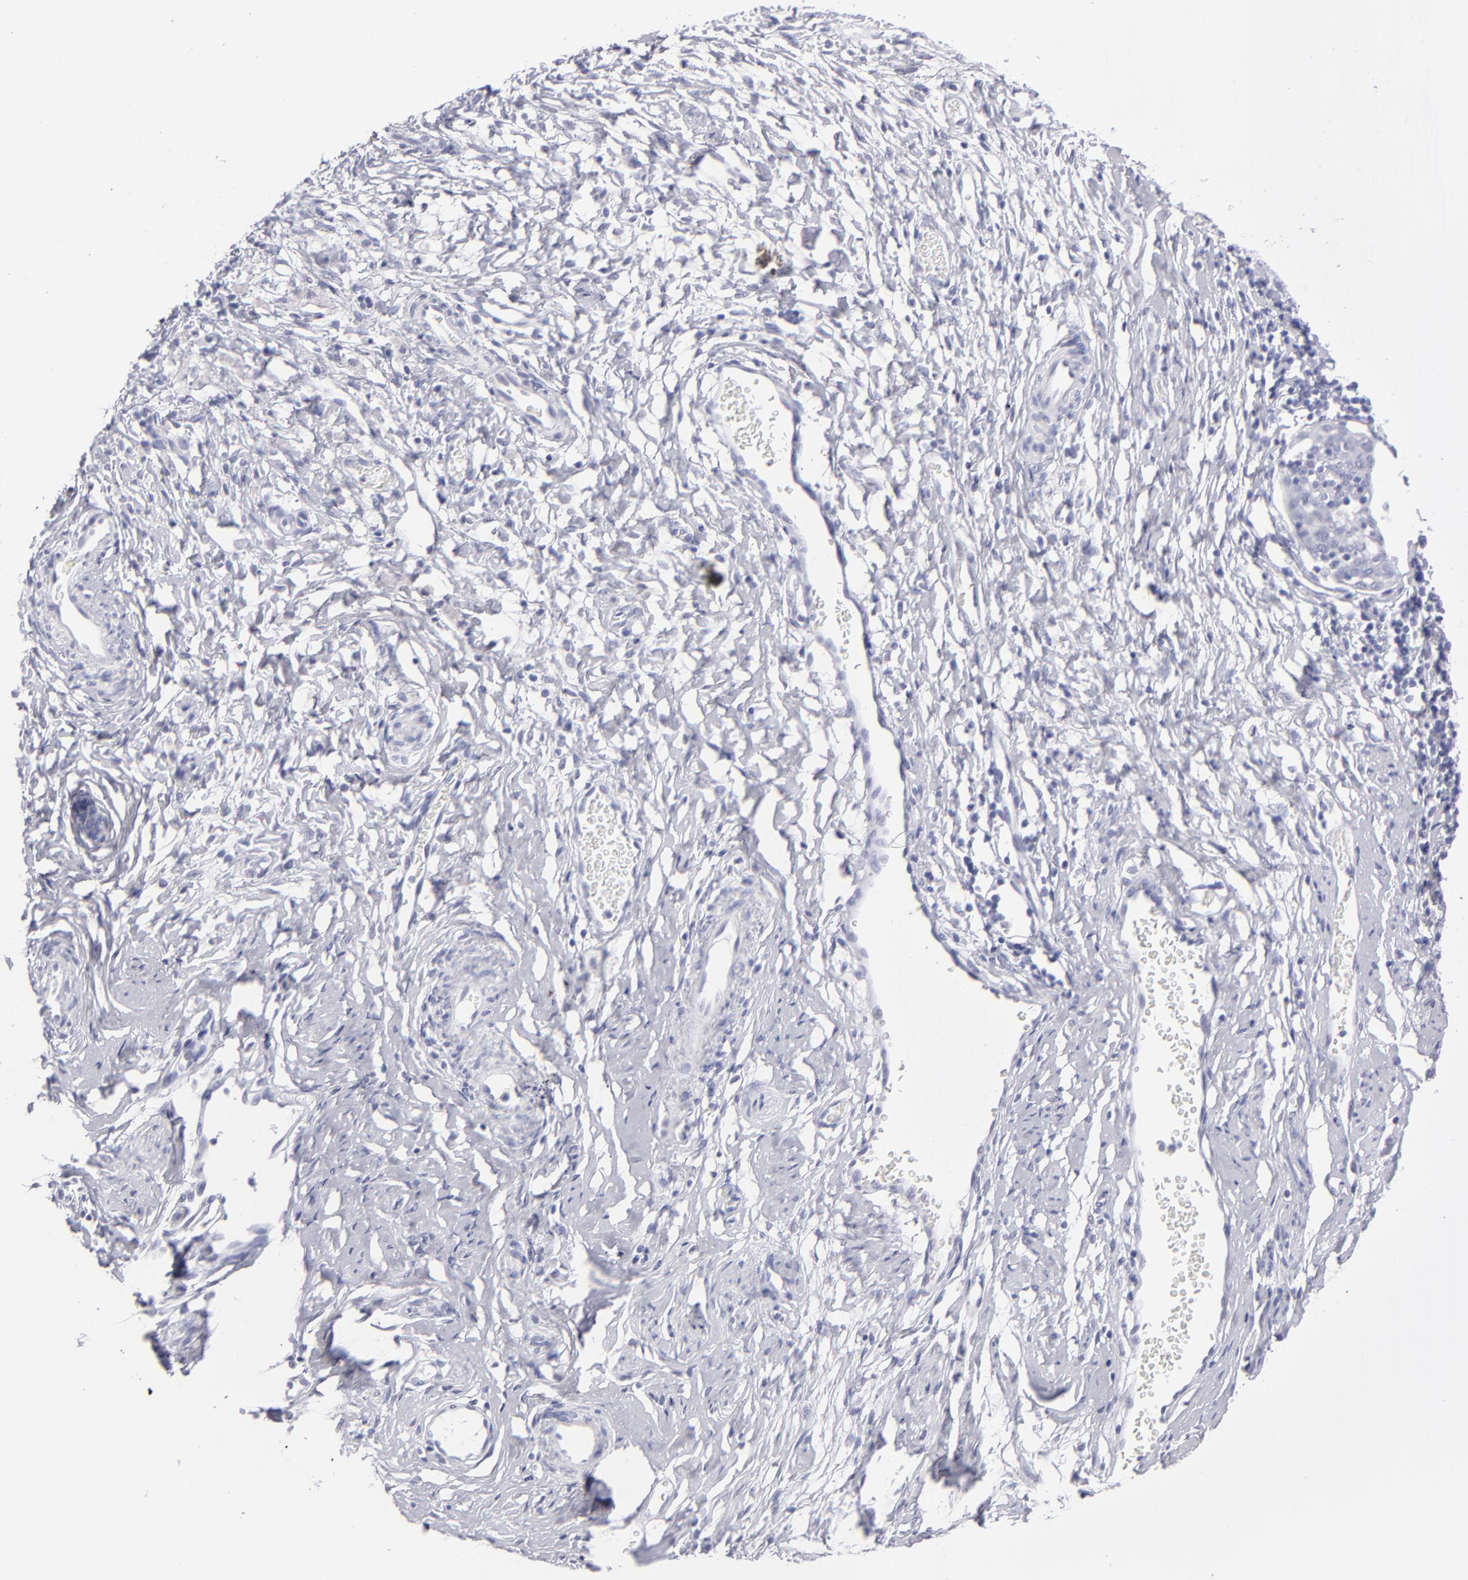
{"staining": {"intensity": "negative", "quantity": "none", "location": "none"}, "tissue": "cervical cancer", "cell_type": "Tumor cells", "image_type": "cancer", "snomed": [{"axis": "morphology", "description": "Normal tissue, NOS"}, {"axis": "morphology", "description": "Squamous cell carcinoma, NOS"}, {"axis": "topography", "description": "Cervix"}], "caption": "This is an immunohistochemistry image of human cervical cancer (squamous cell carcinoma). There is no expression in tumor cells.", "gene": "ALDOB", "patient": {"sex": "female", "age": 67}}